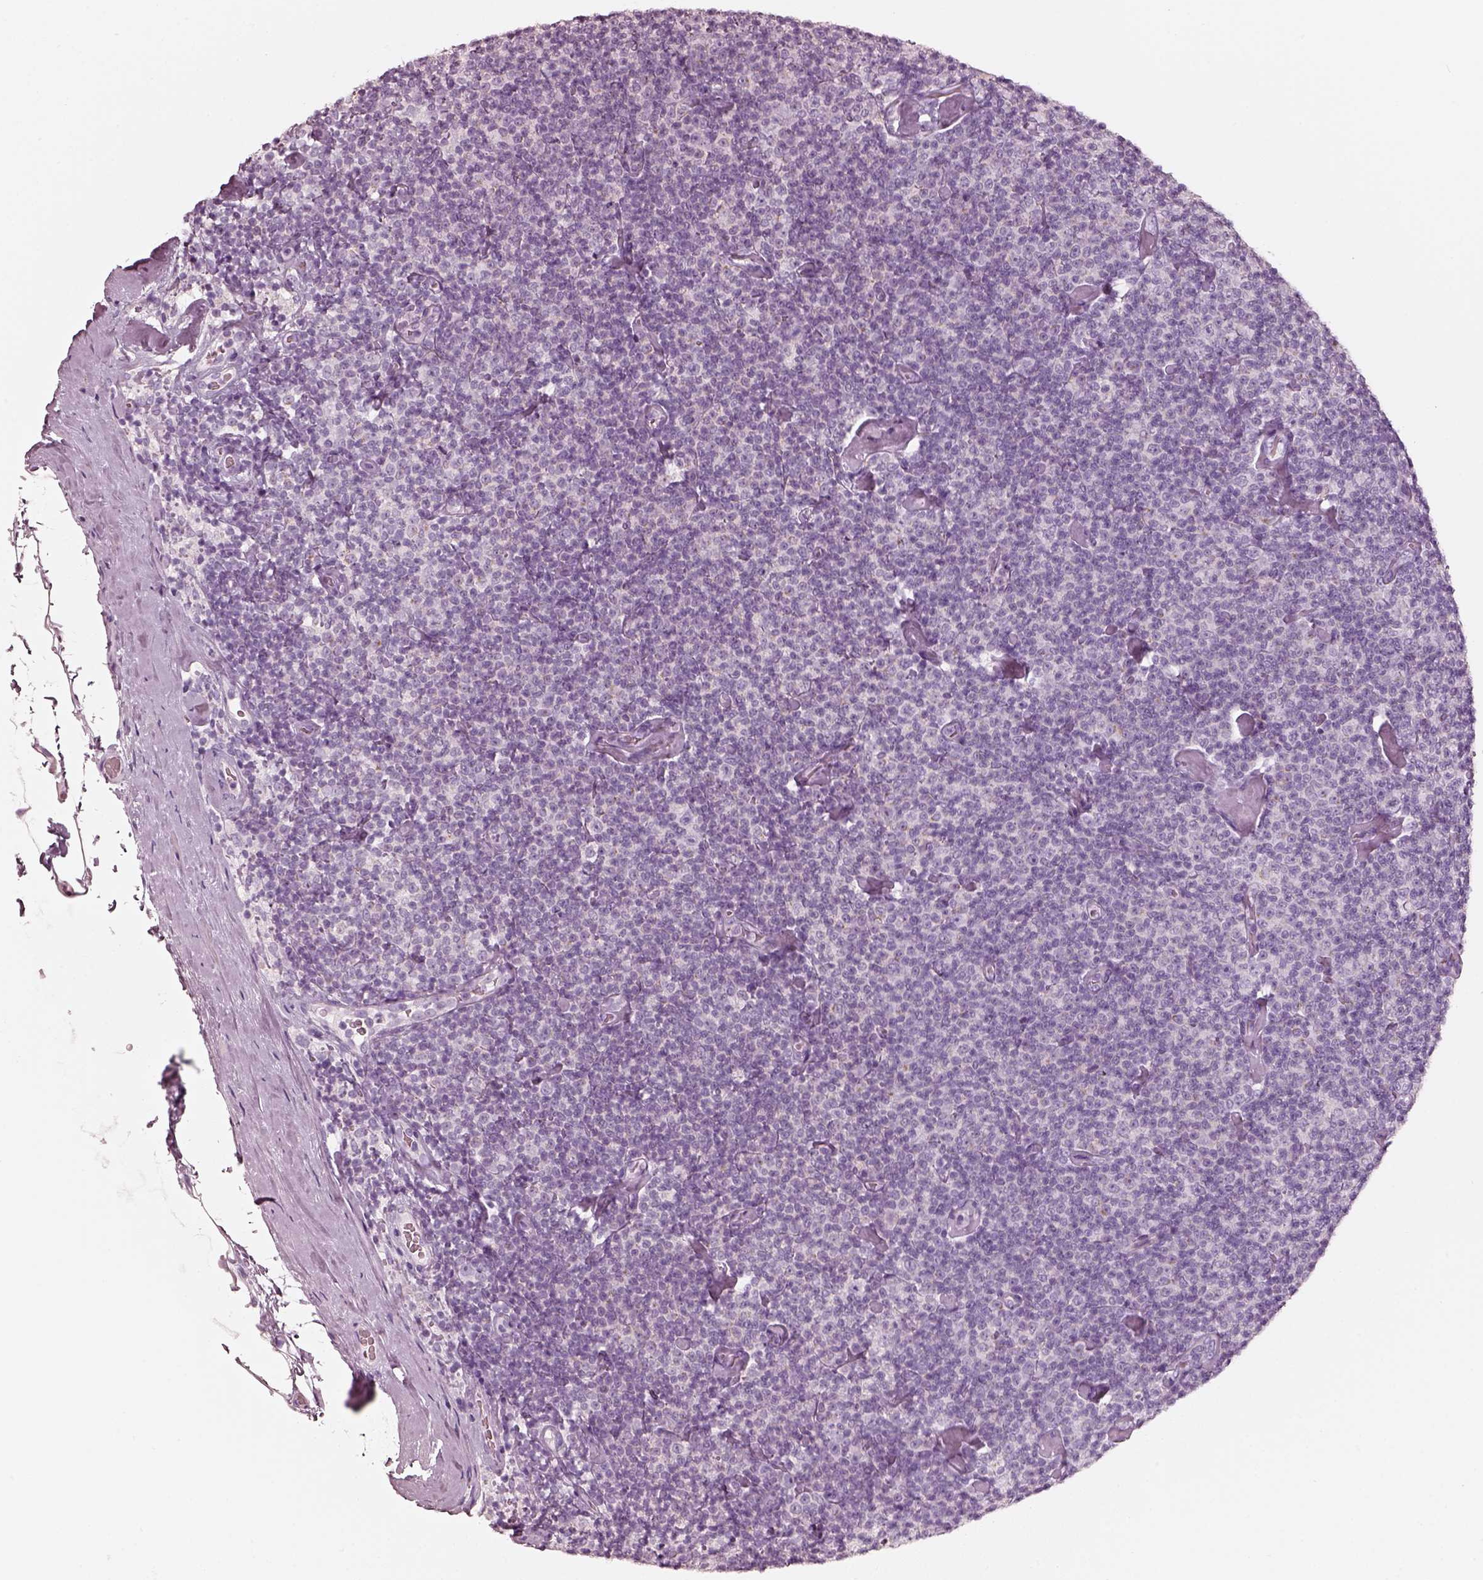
{"staining": {"intensity": "negative", "quantity": "none", "location": "none"}, "tissue": "lymphoma", "cell_type": "Tumor cells", "image_type": "cancer", "snomed": [{"axis": "morphology", "description": "Malignant lymphoma, non-Hodgkin's type, Low grade"}, {"axis": "topography", "description": "Lymph node"}], "caption": "The IHC image has no significant expression in tumor cells of lymphoma tissue.", "gene": "R3HDML", "patient": {"sex": "male", "age": 81}}